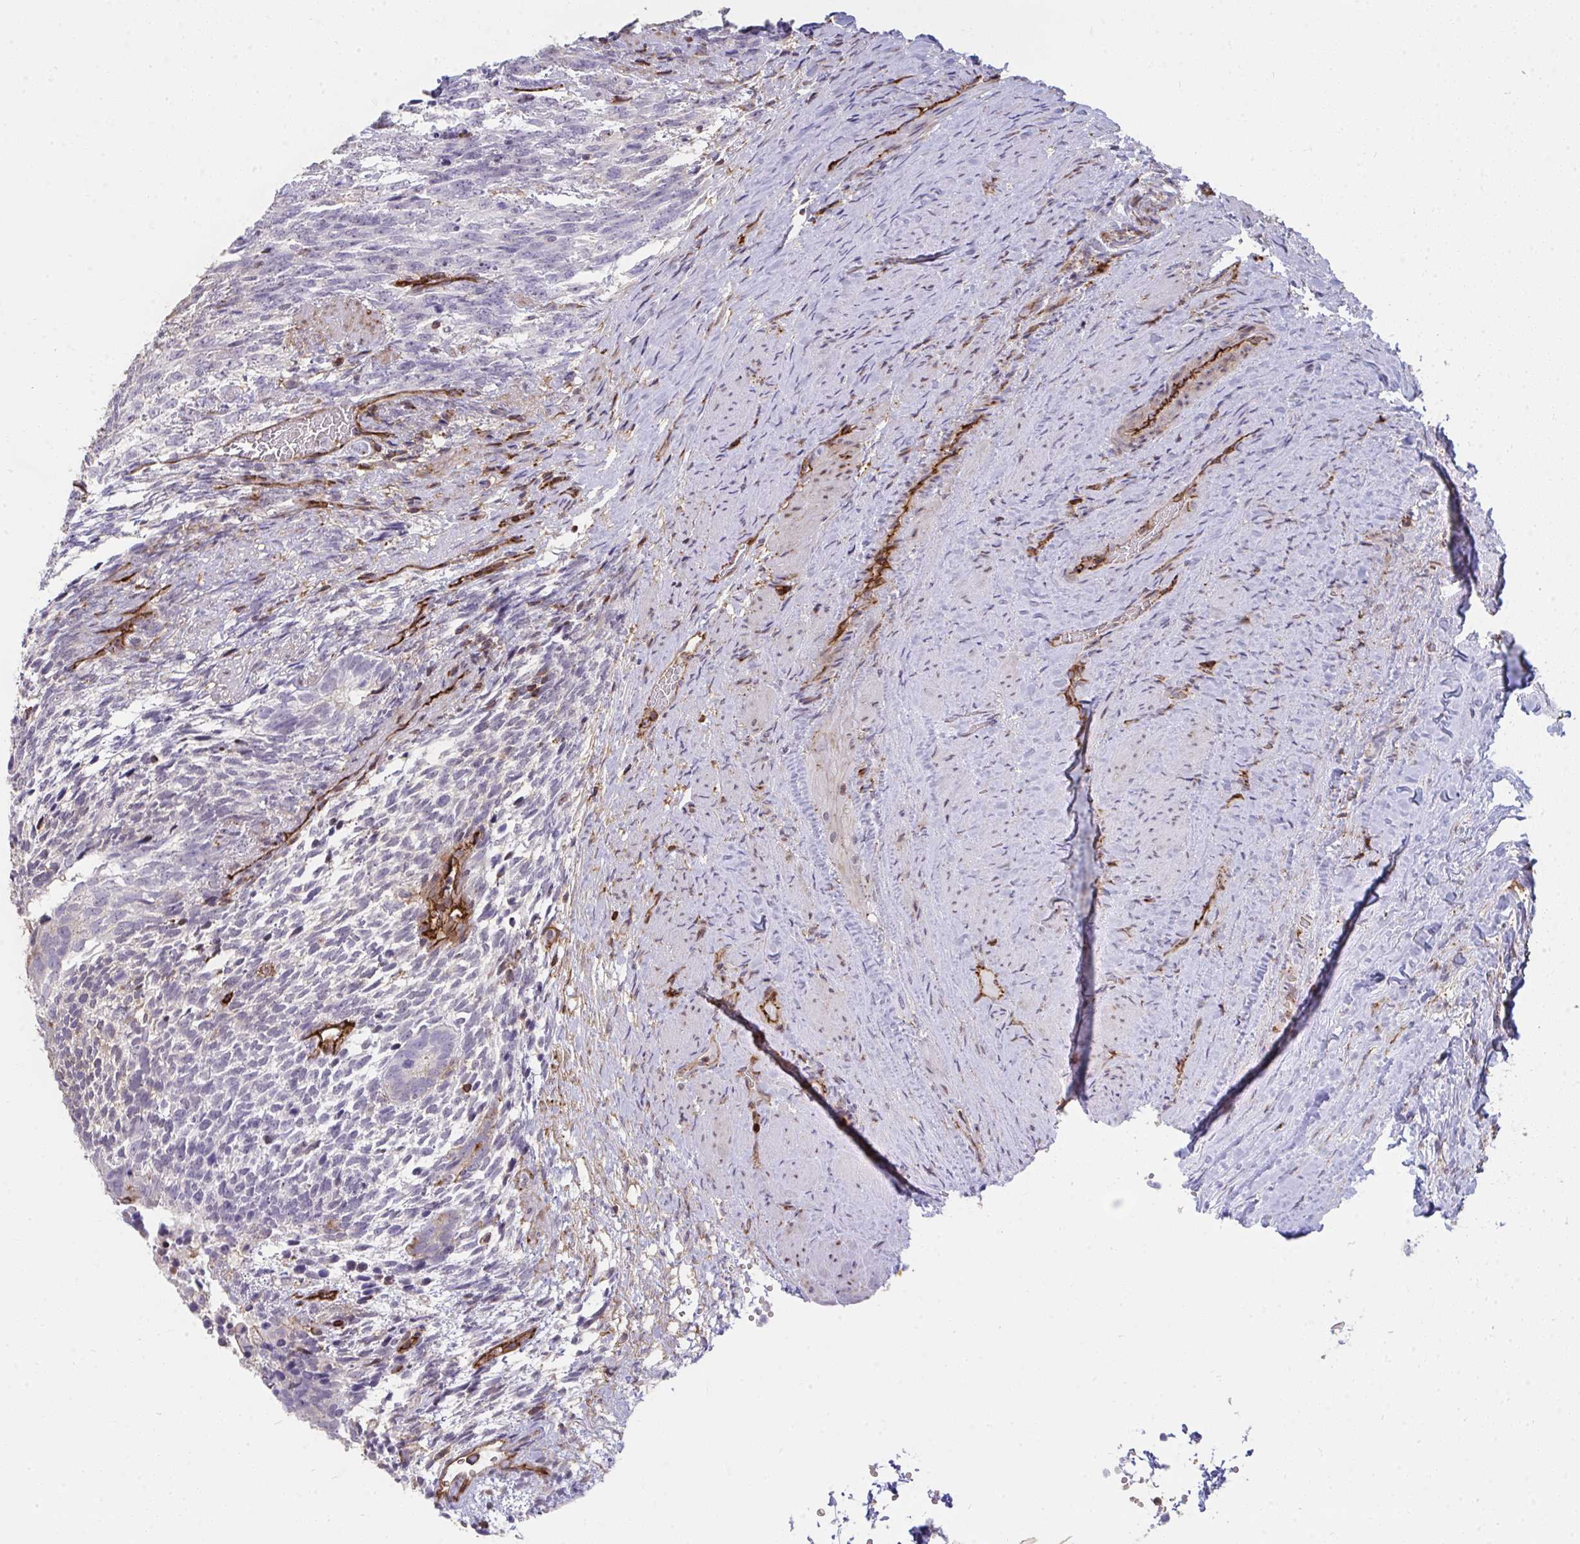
{"staining": {"intensity": "negative", "quantity": "none", "location": "none"}, "tissue": "testis cancer", "cell_type": "Tumor cells", "image_type": "cancer", "snomed": [{"axis": "morphology", "description": "Carcinoma, Embryonal, NOS"}, {"axis": "topography", "description": "Testis"}], "caption": "A histopathology image of testis cancer stained for a protein demonstrates no brown staining in tumor cells.", "gene": "FOXN3", "patient": {"sex": "male", "age": 23}}